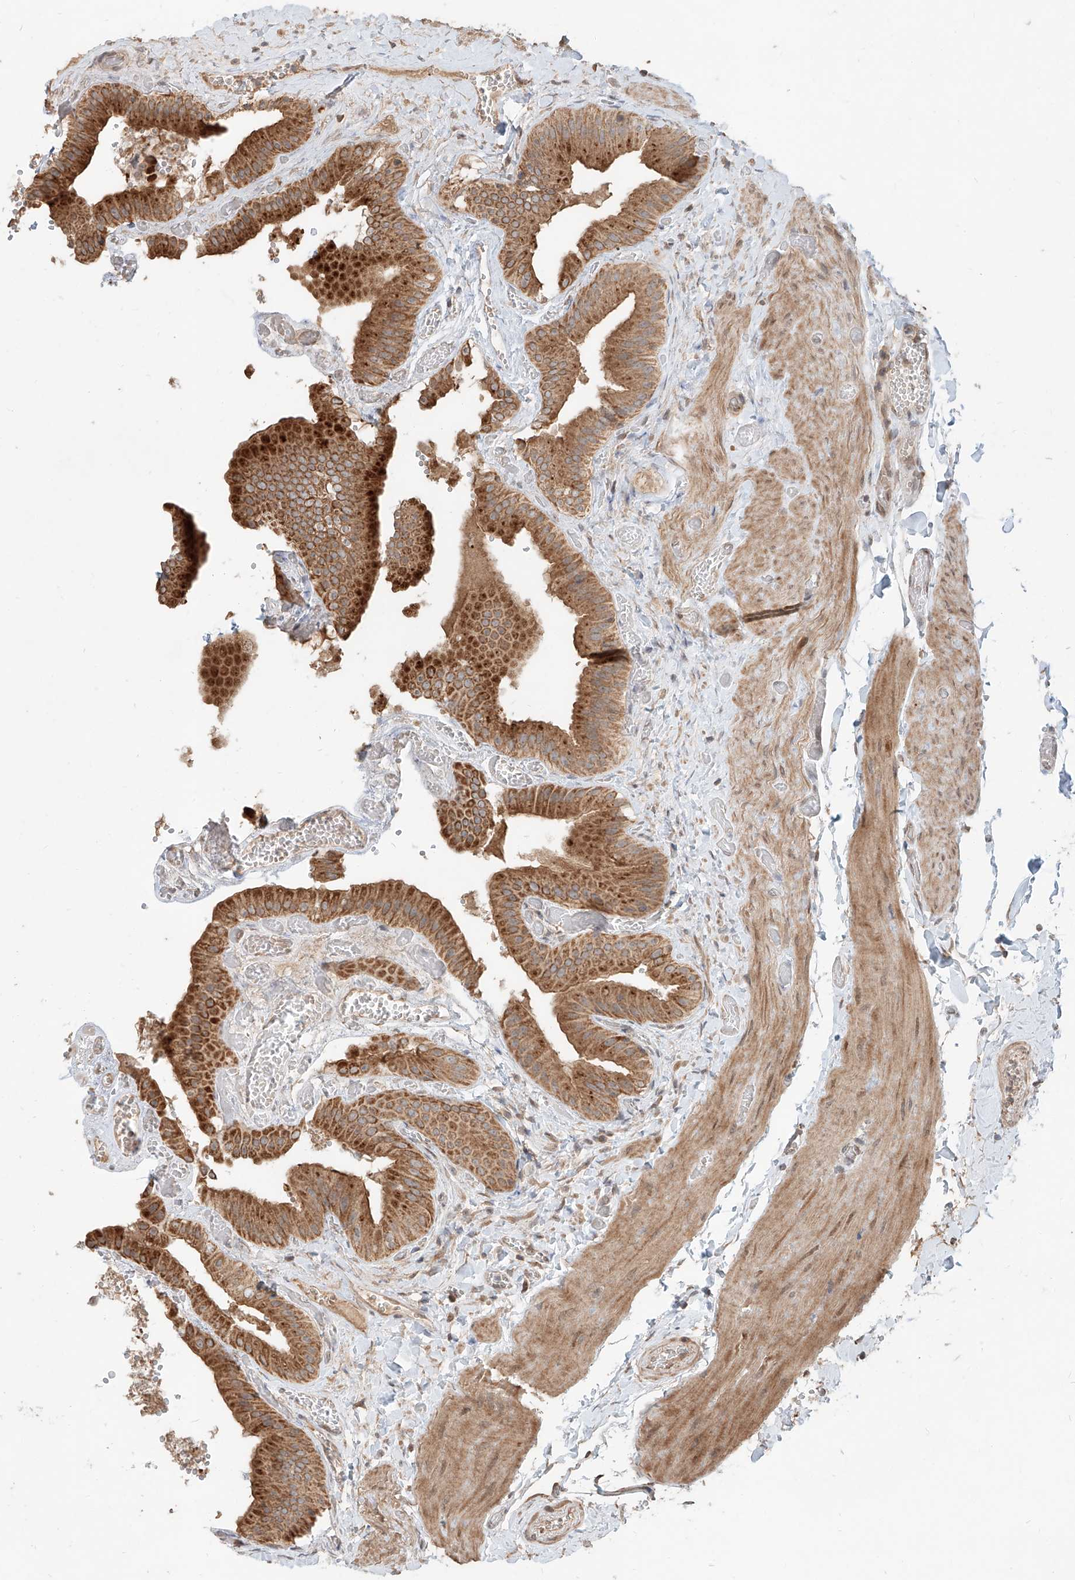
{"staining": {"intensity": "strong", "quantity": ">75%", "location": "cytoplasmic/membranous"}, "tissue": "gallbladder", "cell_type": "Glandular cells", "image_type": "normal", "snomed": [{"axis": "morphology", "description": "Normal tissue, NOS"}, {"axis": "topography", "description": "Gallbladder"}], "caption": "A high amount of strong cytoplasmic/membranous positivity is seen in approximately >75% of glandular cells in unremarkable gallbladder. The staining was performed using DAB to visualize the protein expression in brown, while the nuclei were stained in blue with hematoxylin (Magnification: 20x).", "gene": "STX19", "patient": {"sex": "female", "age": 64}}